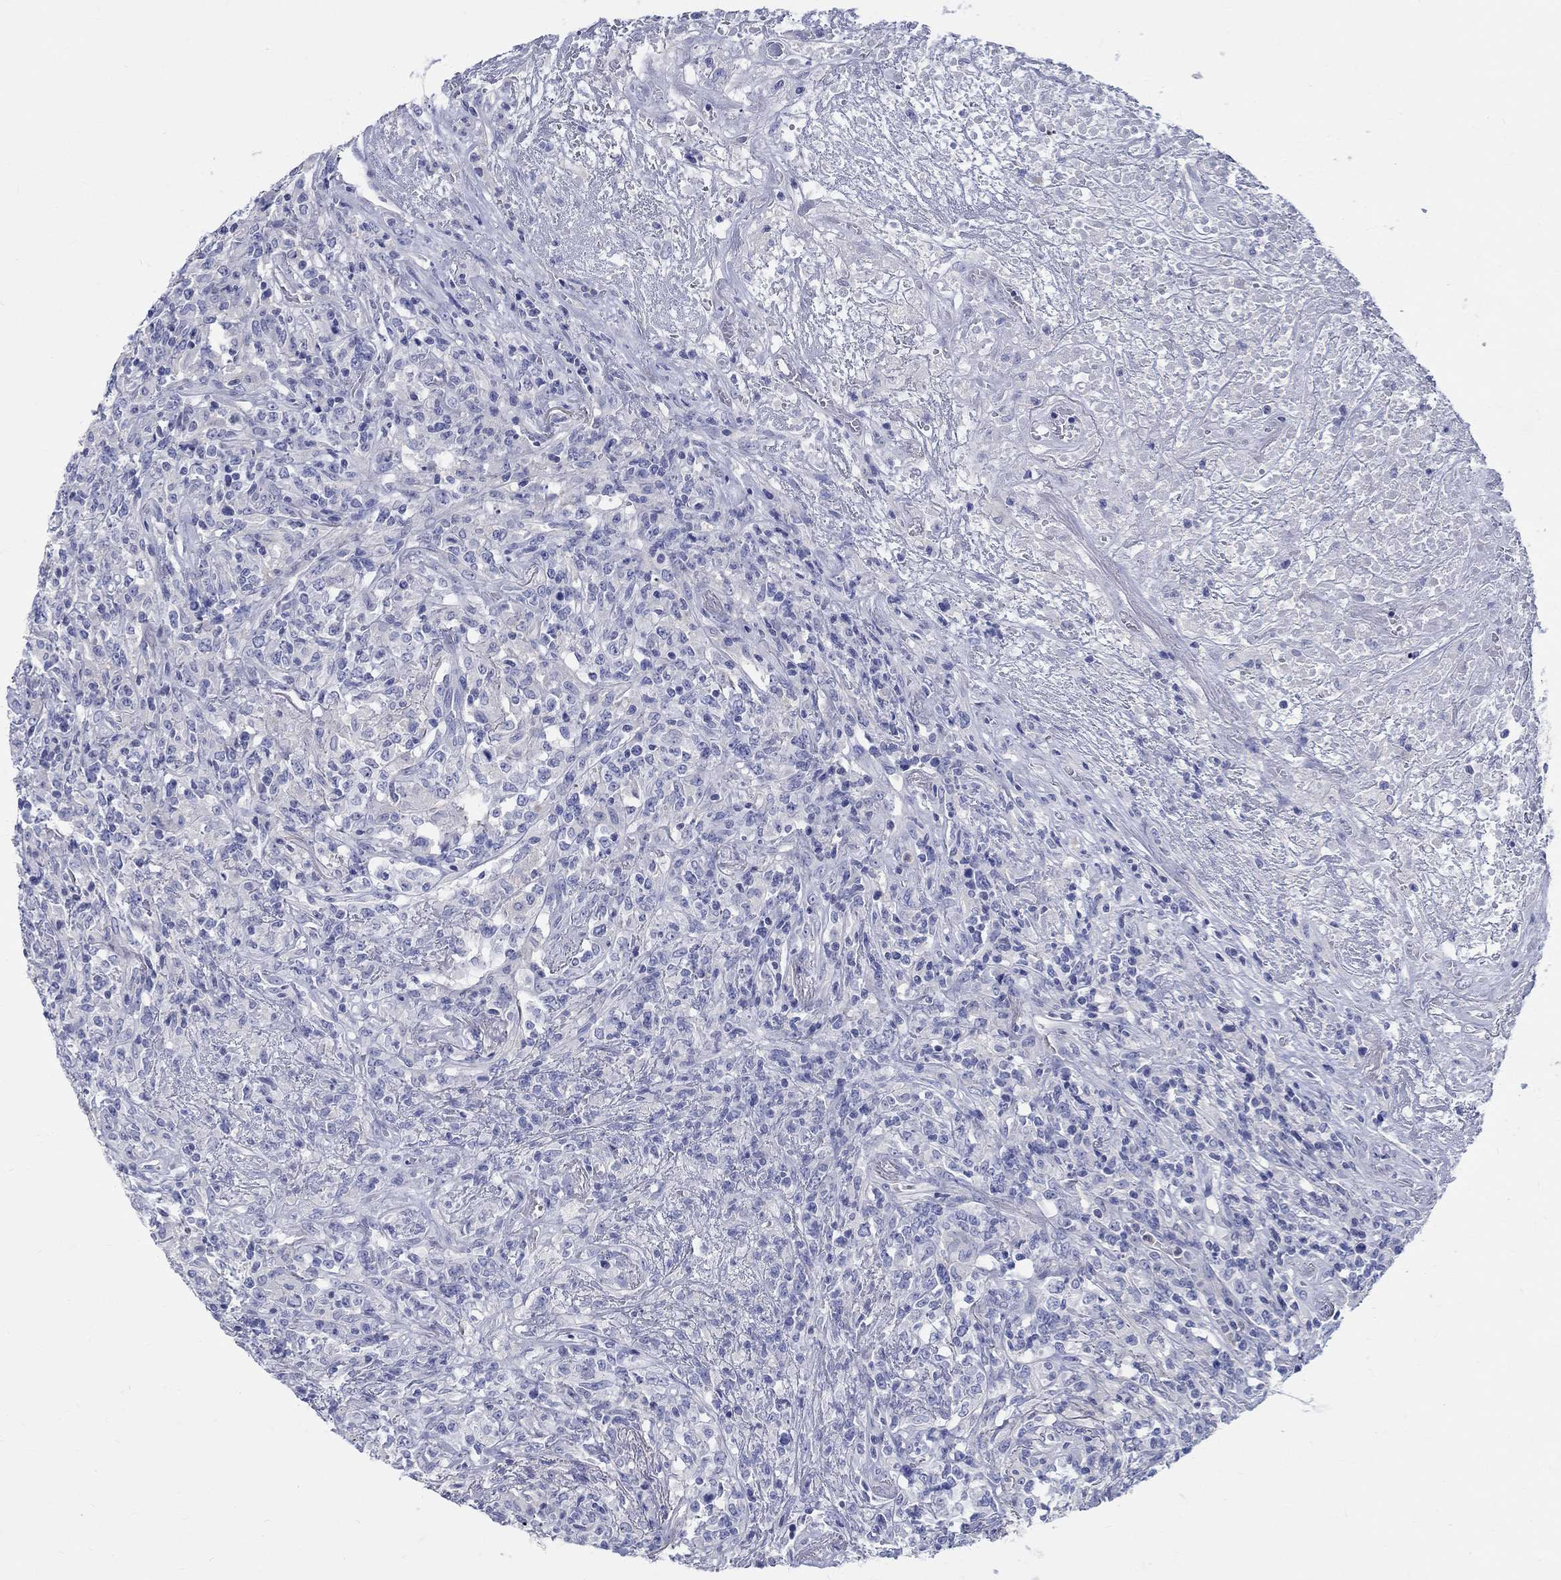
{"staining": {"intensity": "negative", "quantity": "none", "location": "none"}, "tissue": "lymphoma", "cell_type": "Tumor cells", "image_type": "cancer", "snomed": [{"axis": "morphology", "description": "Malignant lymphoma, non-Hodgkin's type, High grade"}, {"axis": "topography", "description": "Lung"}], "caption": "Lymphoma was stained to show a protein in brown. There is no significant staining in tumor cells.", "gene": "SOX2", "patient": {"sex": "male", "age": 79}}